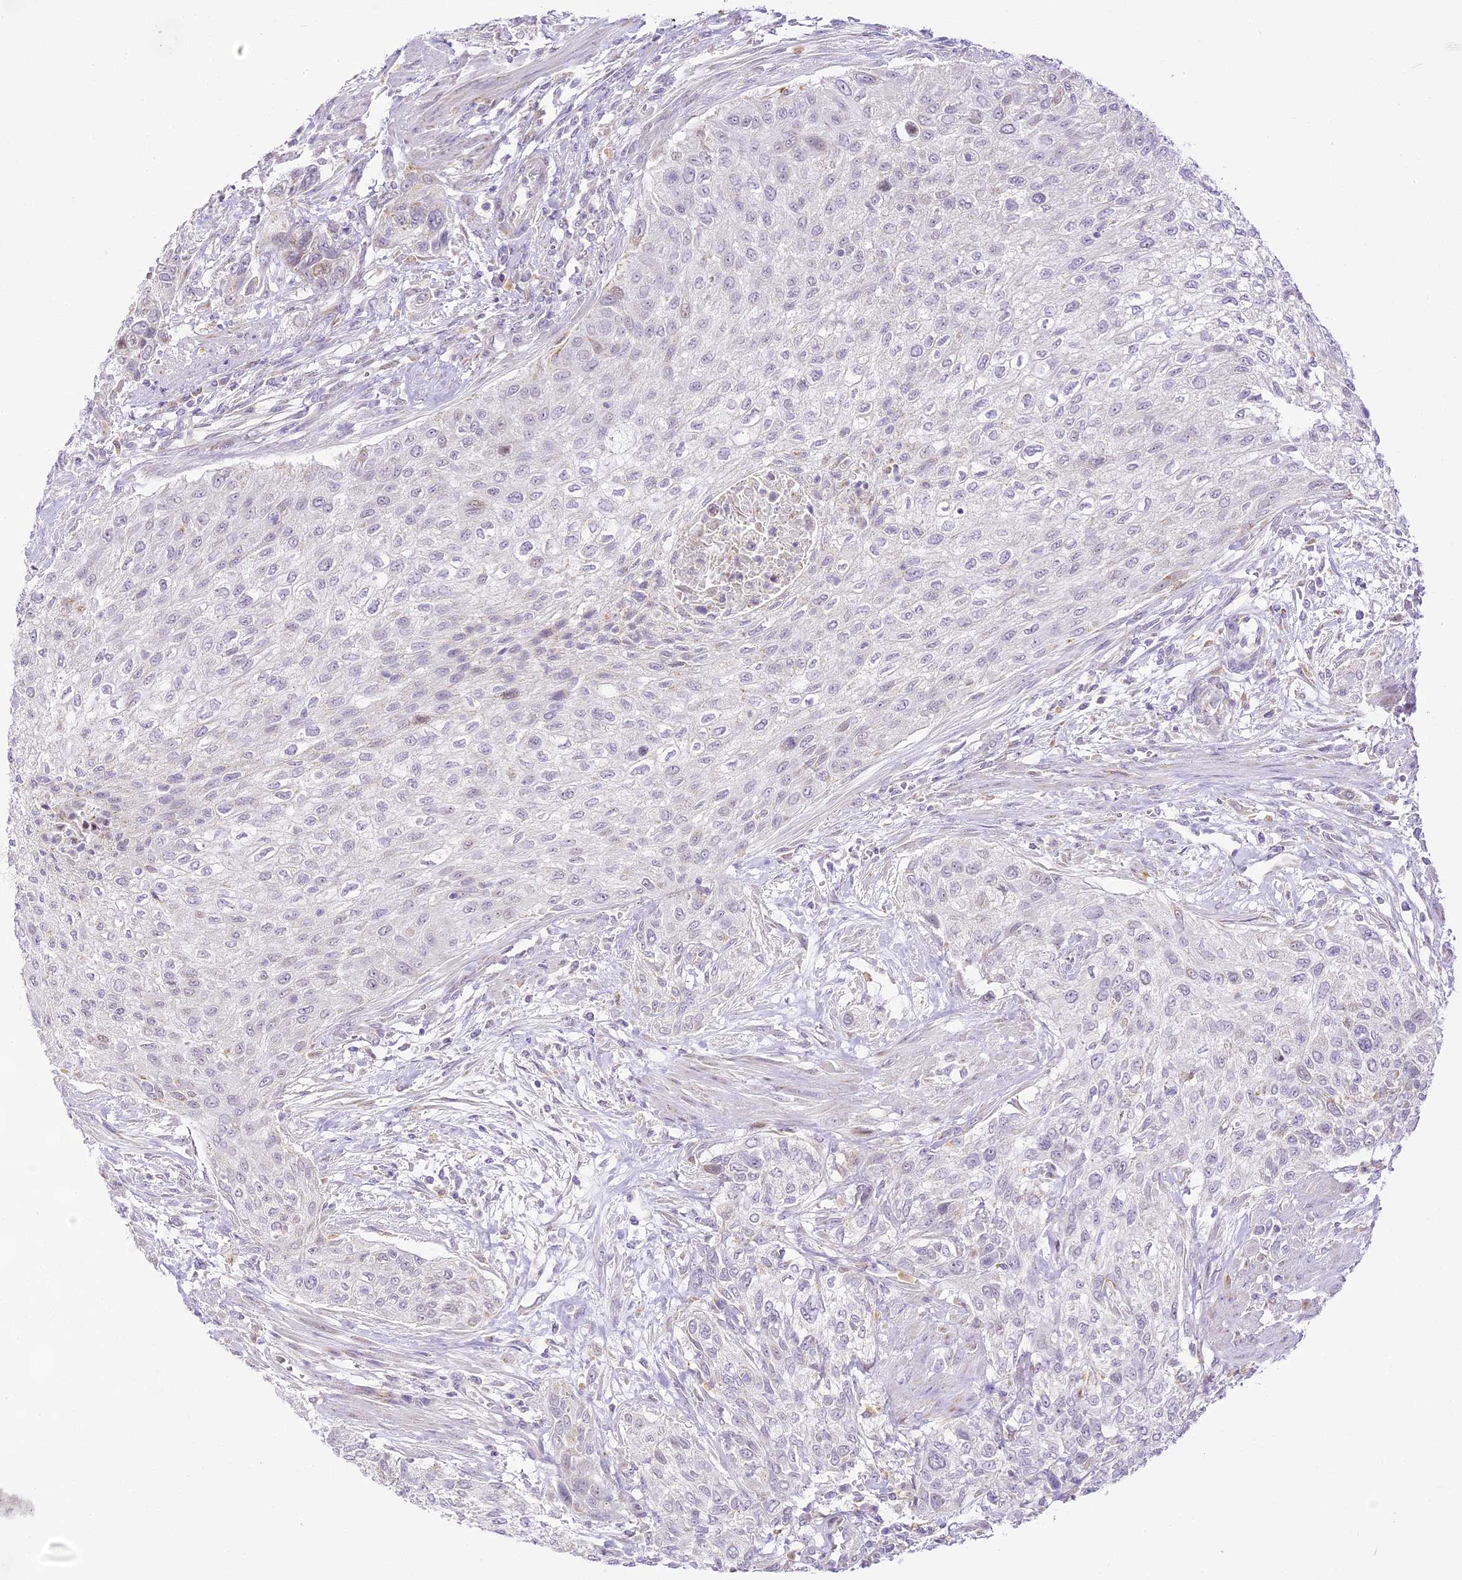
{"staining": {"intensity": "negative", "quantity": "none", "location": "none"}, "tissue": "urothelial cancer", "cell_type": "Tumor cells", "image_type": "cancer", "snomed": [{"axis": "morphology", "description": "Urothelial carcinoma, High grade"}, {"axis": "topography", "description": "Urinary bladder"}], "caption": "This is a histopathology image of immunohistochemistry staining of urothelial cancer, which shows no positivity in tumor cells.", "gene": "CCDC30", "patient": {"sex": "male", "age": 35}}